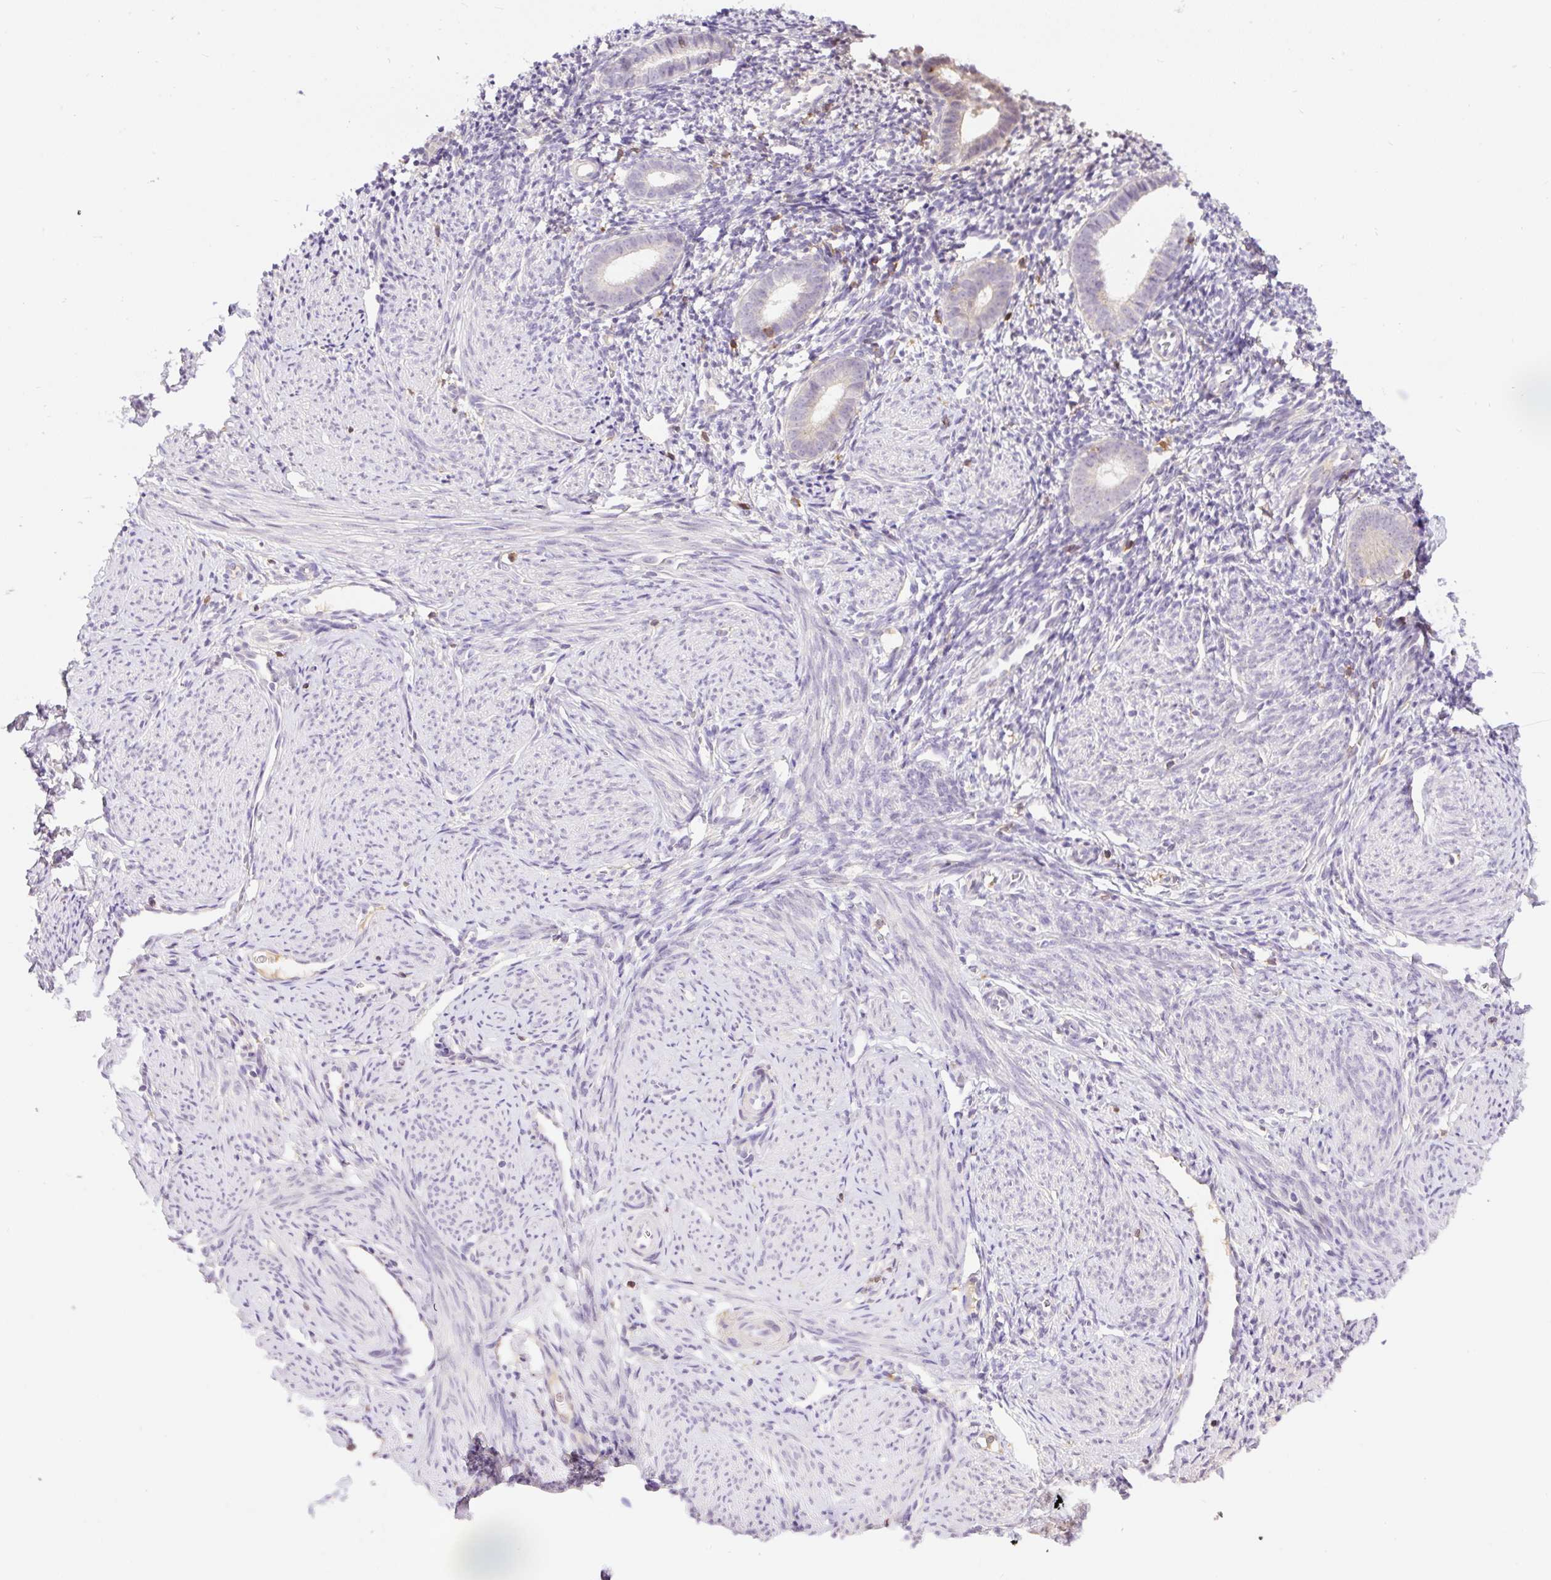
{"staining": {"intensity": "negative", "quantity": "none", "location": "none"}, "tissue": "endometrium", "cell_type": "Cells in endometrial stroma", "image_type": "normal", "snomed": [{"axis": "morphology", "description": "Normal tissue, NOS"}, {"axis": "topography", "description": "Endometrium"}], "caption": "Cells in endometrial stroma show no significant expression in unremarkable endometrium. The staining was performed using DAB to visualize the protein expression in brown, while the nuclei were stained in blue with hematoxylin (Magnification: 20x).", "gene": "CARD11", "patient": {"sex": "female", "age": 39}}